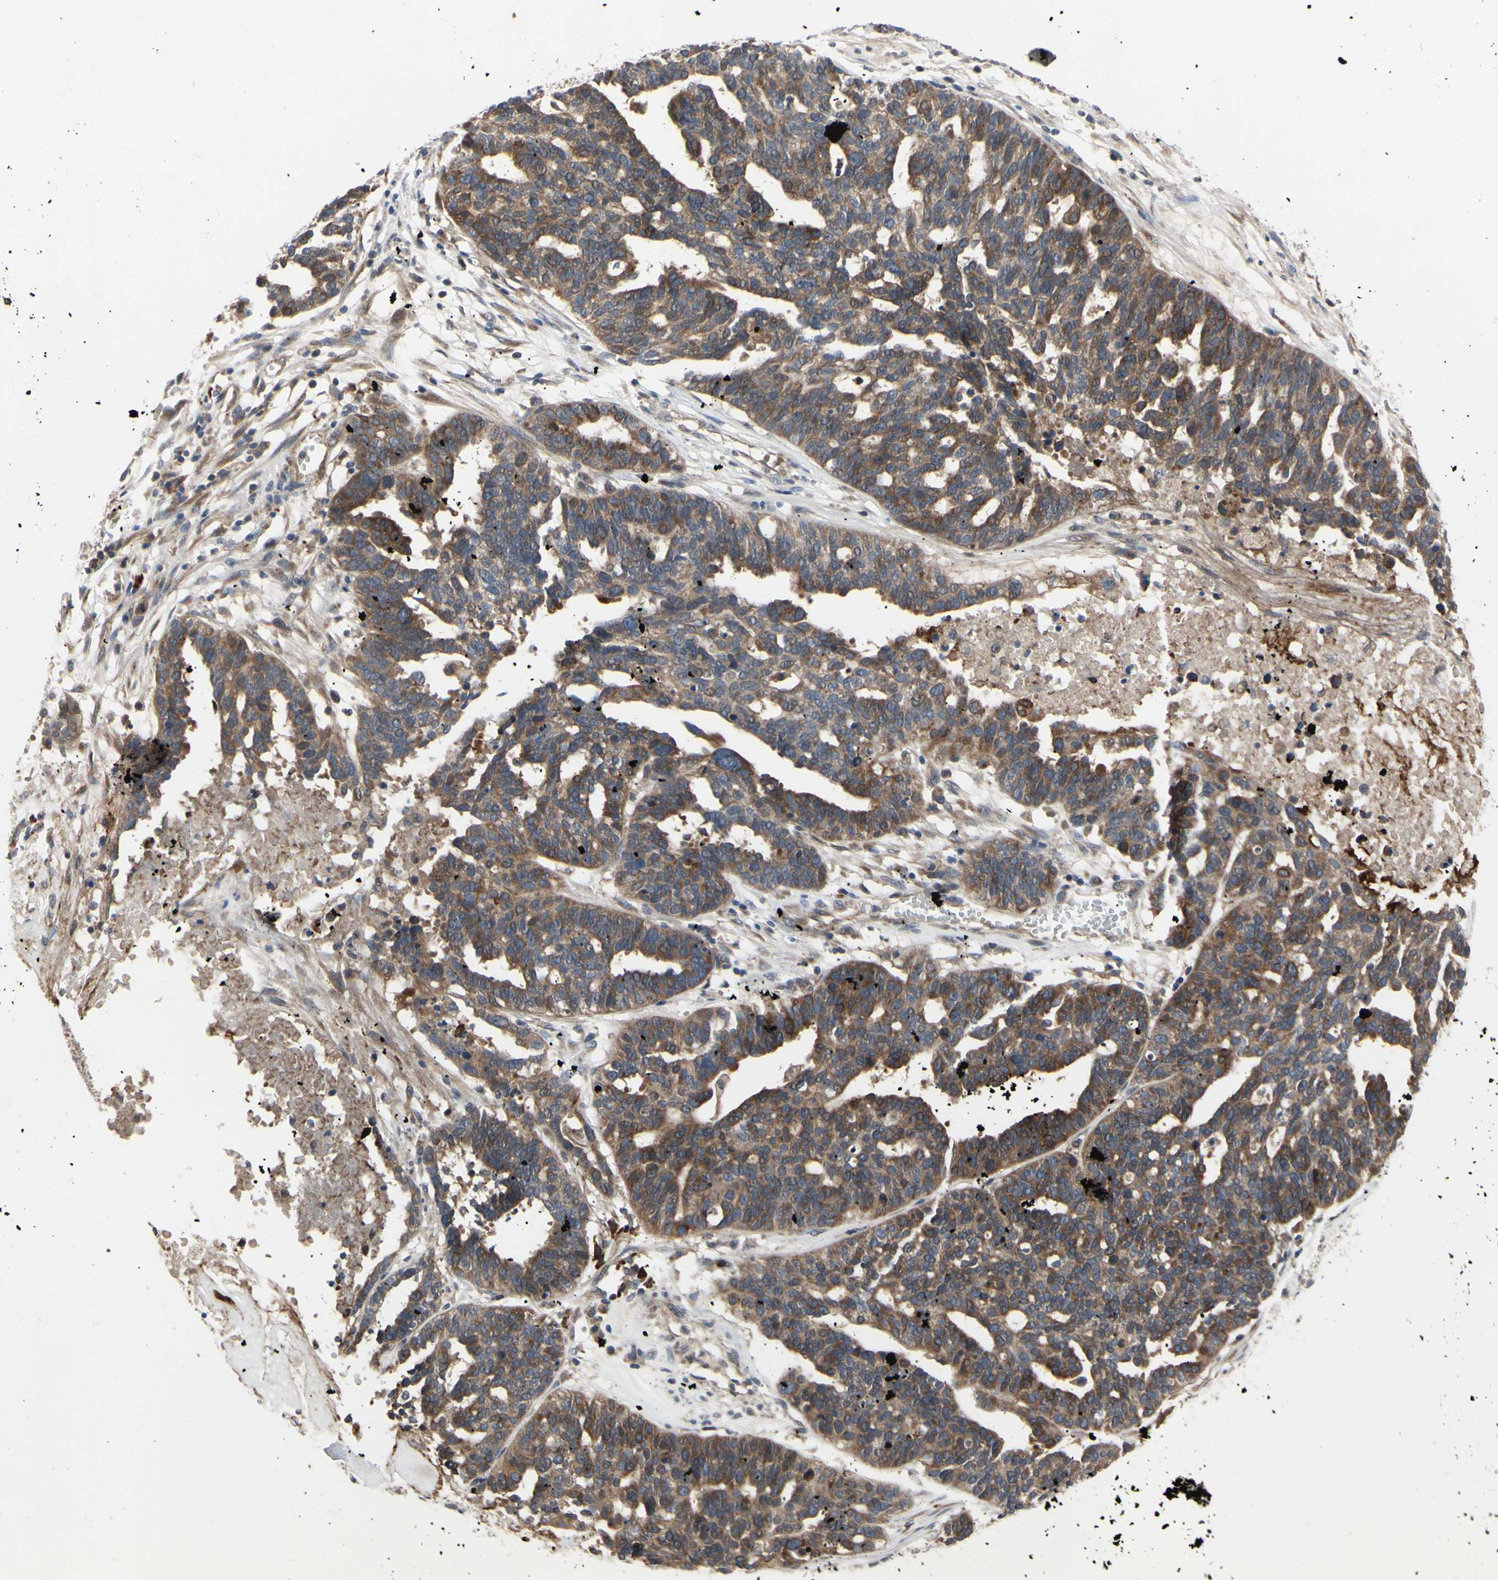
{"staining": {"intensity": "moderate", "quantity": ">75%", "location": "cytoplasmic/membranous"}, "tissue": "ovarian cancer", "cell_type": "Tumor cells", "image_type": "cancer", "snomed": [{"axis": "morphology", "description": "Cystadenocarcinoma, serous, NOS"}, {"axis": "topography", "description": "Ovary"}], "caption": "This photomicrograph exhibits ovarian cancer (serous cystadenocarcinoma) stained with immunohistochemistry to label a protein in brown. The cytoplasmic/membranous of tumor cells show moderate positivity for the protein. Nuclei are counter-stained blue.", "gene": "XIAP", "patient": {"sex": "female", "age": 59}}